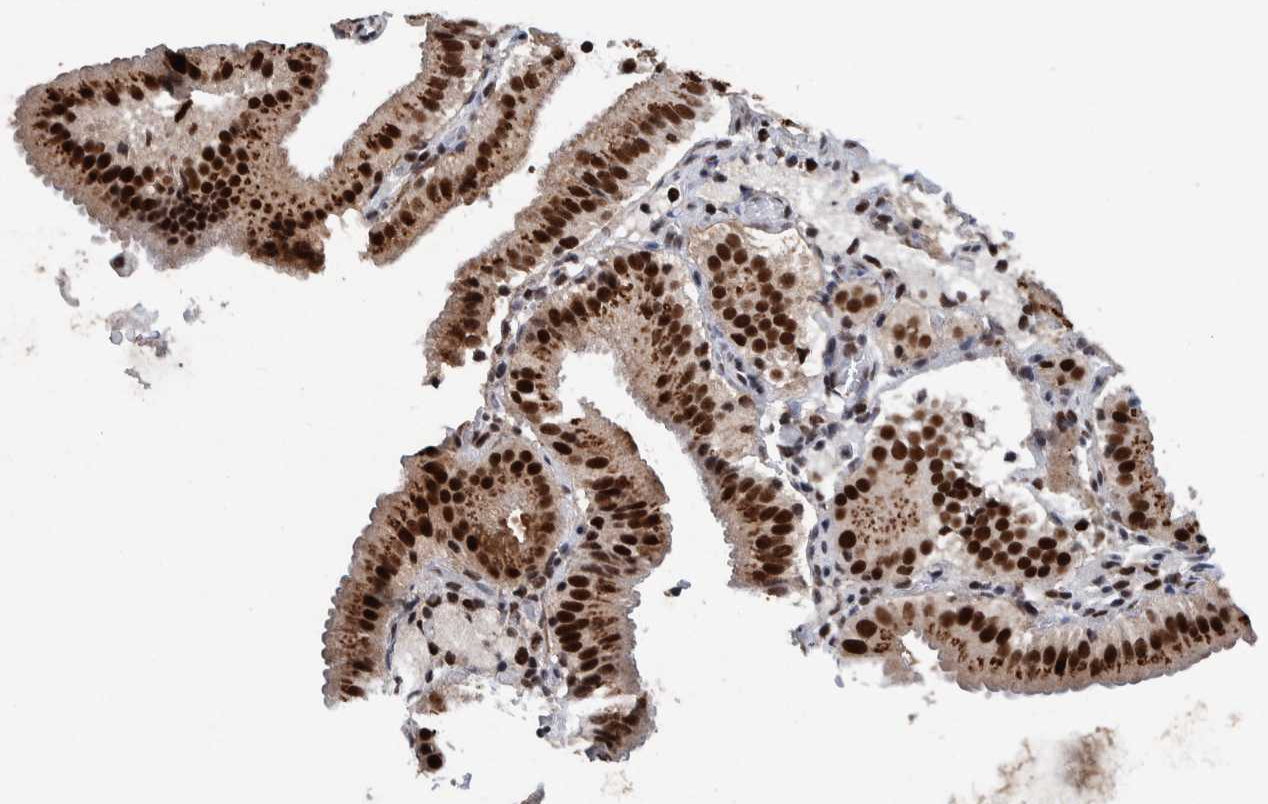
{"staining": {"intensity": "strong", "quantity": ">75%", "location": "nuclear"}, "tissue": "gallbladder", "cell_type": "Glandular cells", "image_type": "normal", "snomed": [{"axis": "morphology", "description": "Normal tissue, NOS"}, {"axis": "topography", "description": "Gallbladder"}], "caption": "Protein staining displays strong nuclear expression in about >75% of glandular cells in normal gallbladder. (DAB IHC, brown staining for protein, blue staining for nuclei).", "gene": "TAF10", "patient": {"sex": "male", "age": 54}}